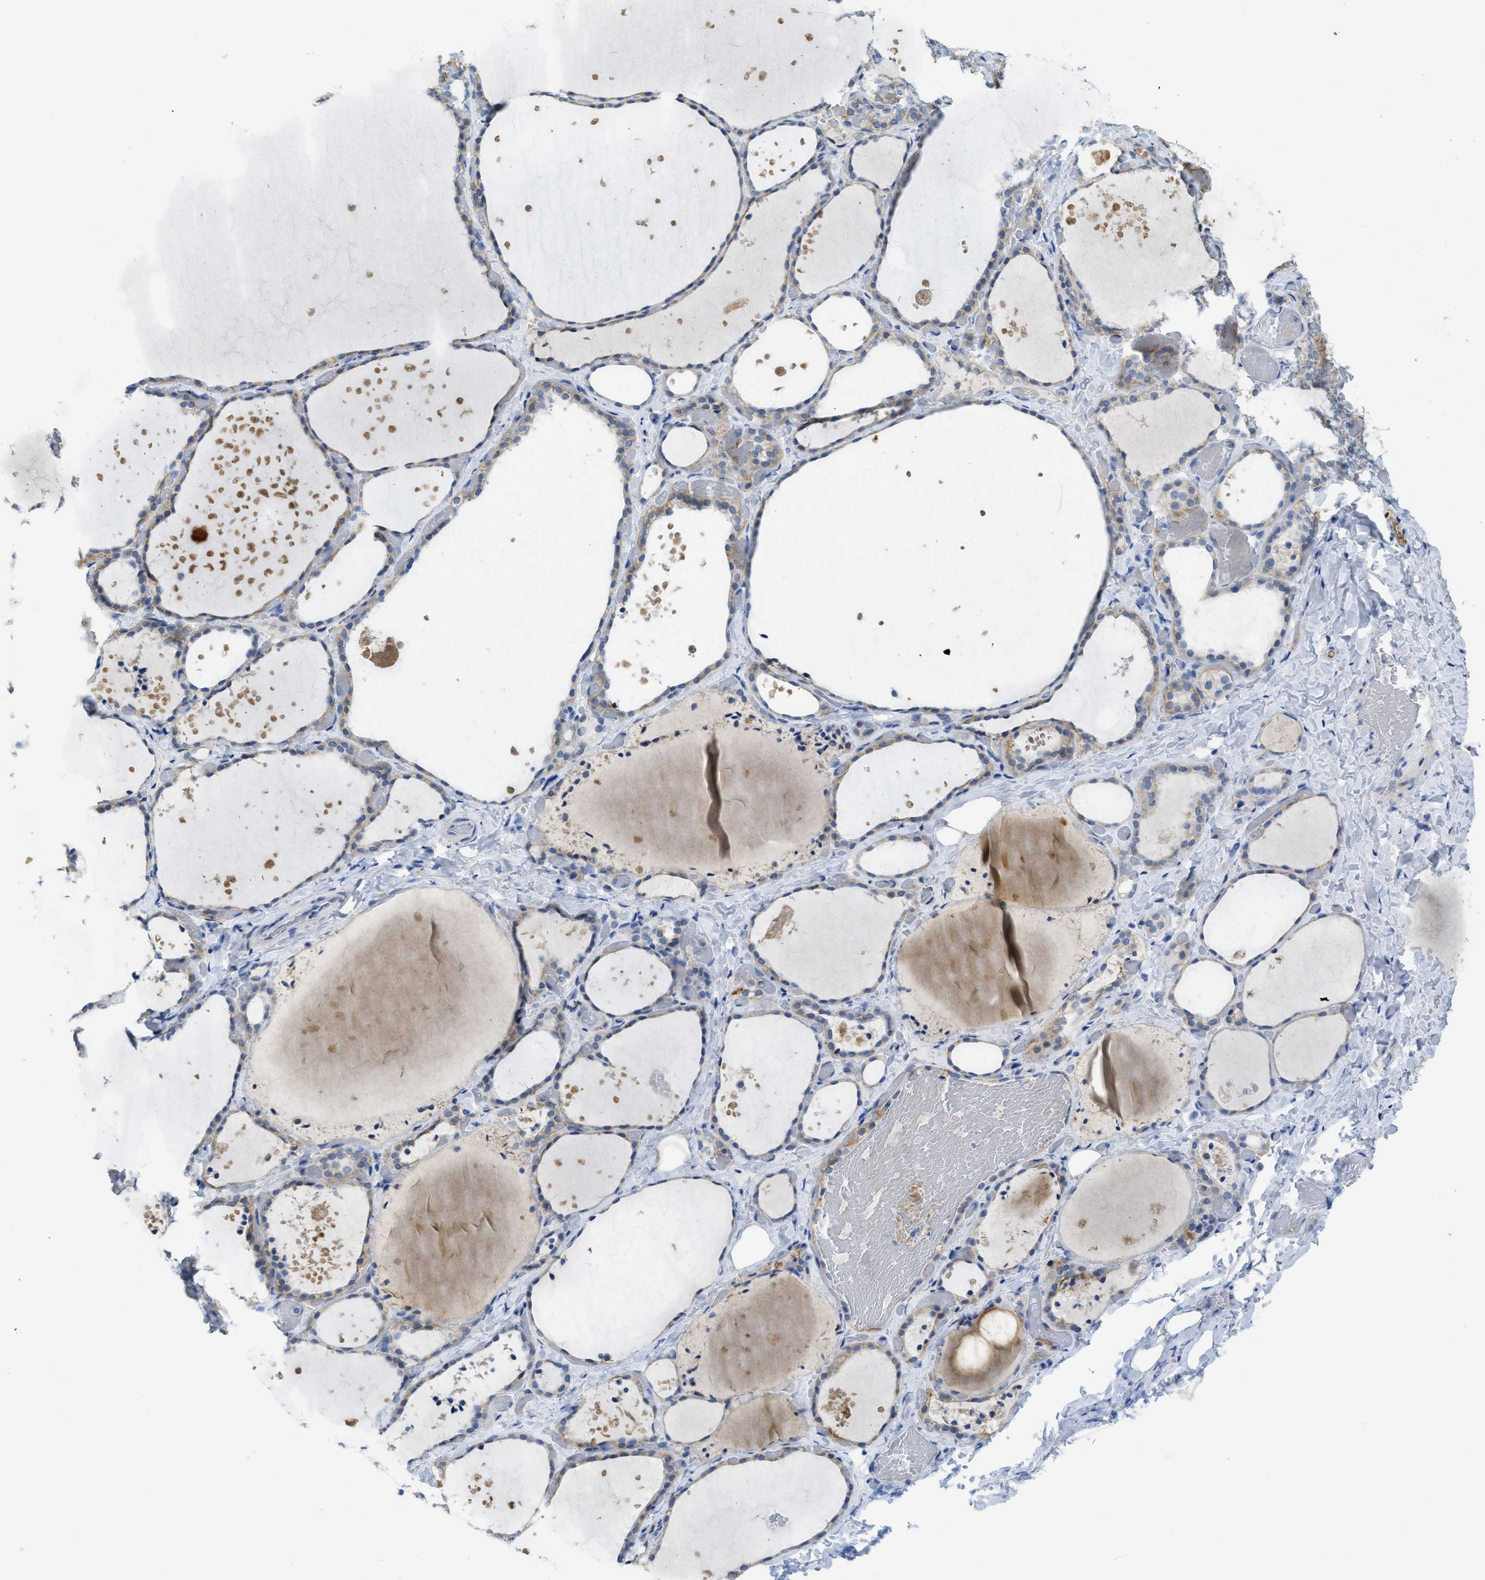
{"staining": {"intensity": "weak", "quantity": "25%-75%", "location": "cytoplasmic/membranous"}, "tissue": "thyroid gland", "cell_type": "Glandular cells", "image_type": "normal", "snomed": [{"axis": "morphology", "description": "Normal tissue, NOS"}, {"axis": "topography", "description": "Thyroid gland"}], "caption": "This is a micrograph of immunohistochemistry (IHC) staining of normal thyroid gland, which shows weak positivity in the cytoplasmic/membranous of glandular cells.", "gene": "CNNM4", "patient": {"sex": "female", "age": 44}}